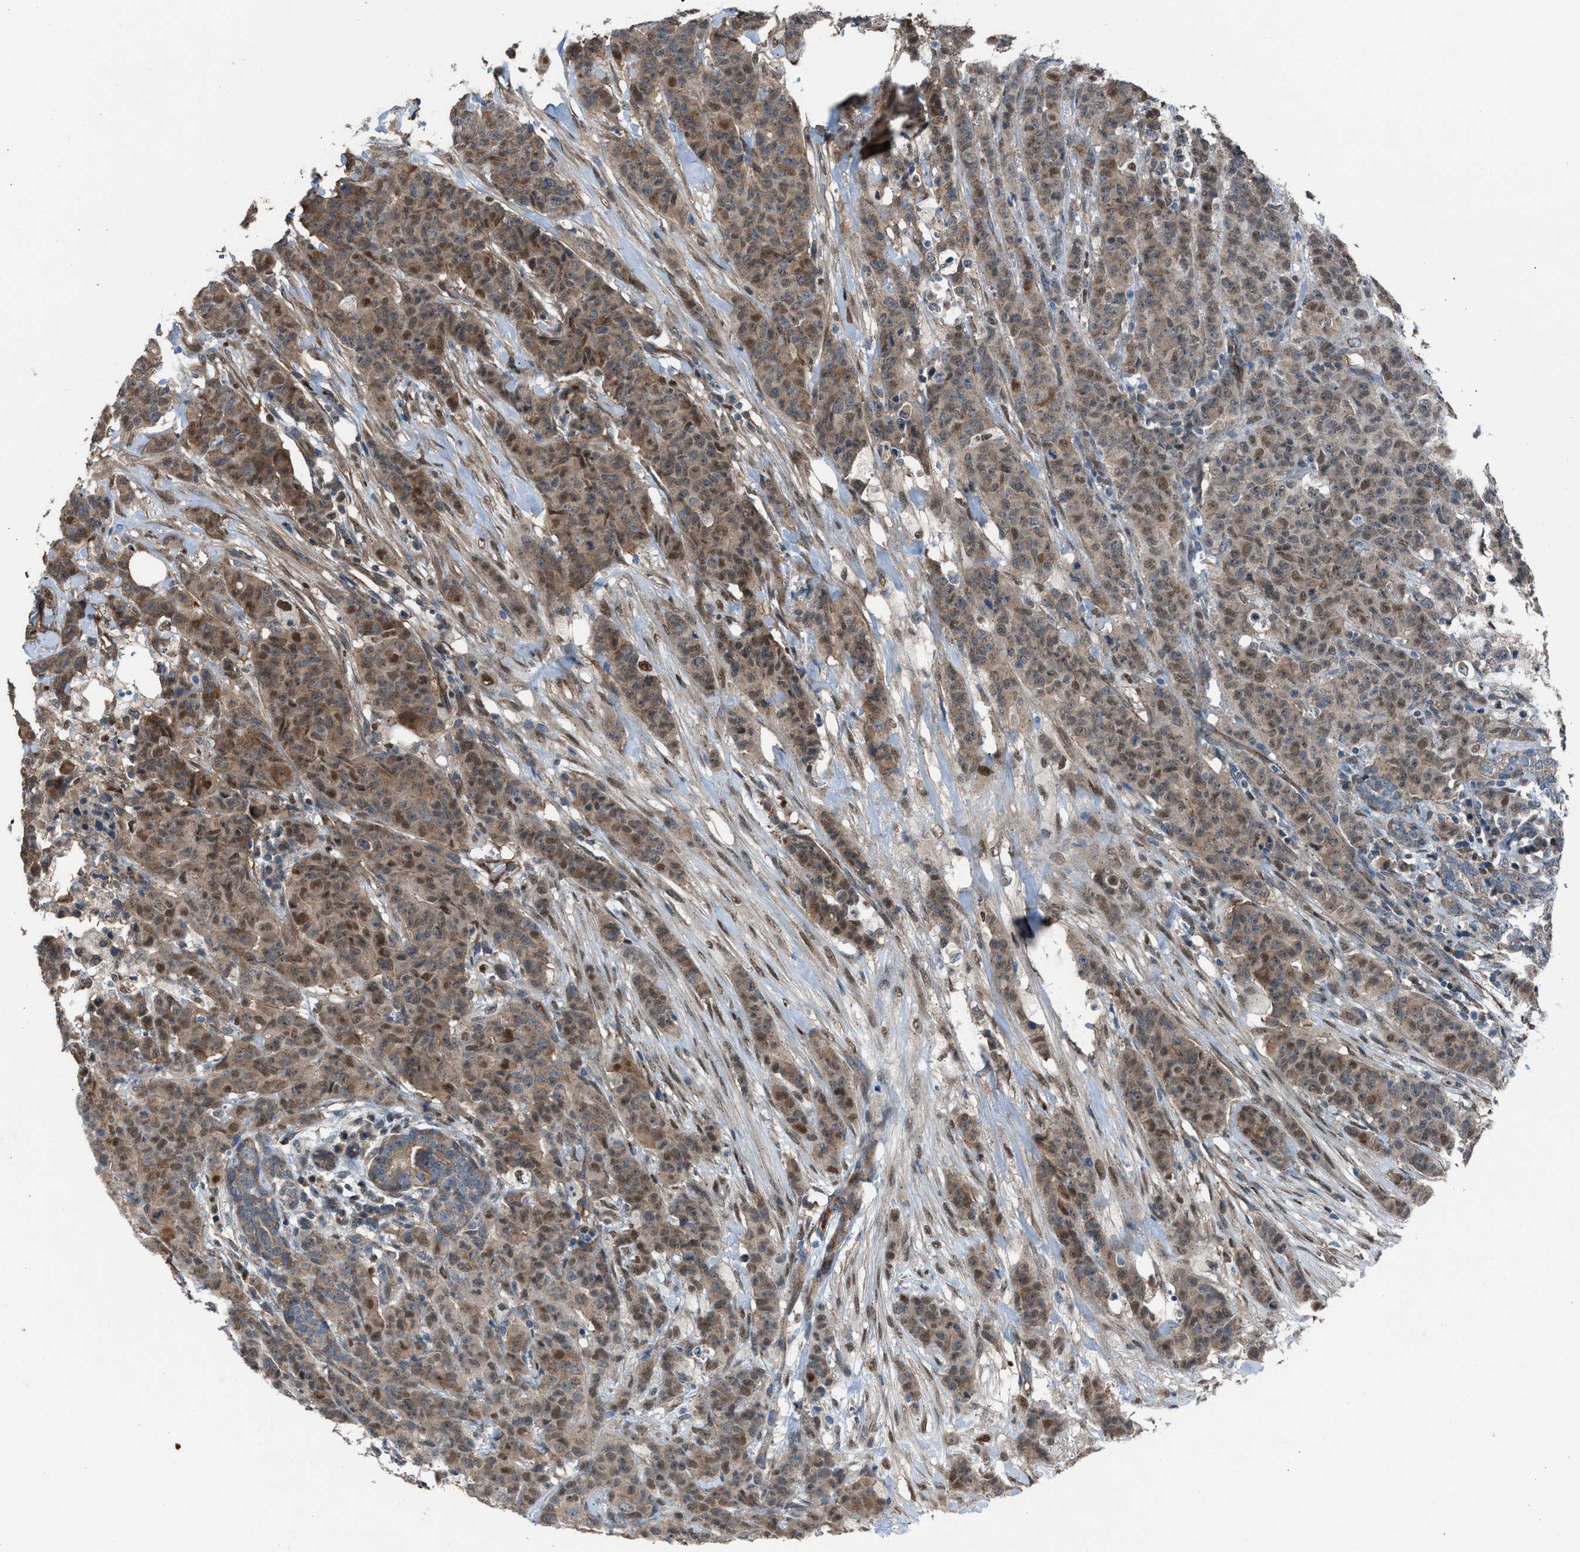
{"staining": {"intensity": "moderate", "quantity": ">75%", "location": "cytoplasmic/membranous,nuclear"}, "tissue": "breast cancer", "cell_type": "Tumor cells", "image_type": "cancer", "snomed": [{"axis": "morphology", "description": "Normal tissue, NOS"}, {"axis": "morphology", "description": "Duct carcinoma"}, {"axis": "topography", "description": "Breast"}], "caption": "Breast cancer (intraductal carcinoma) stained with immunohistochemistry demonstrates moderate cytoplasmic/membranous and nuclear staining in approximately >75% of tumor cells.", "gene": "CRTC1", "patient": {"sex": "female", "age": 40}}